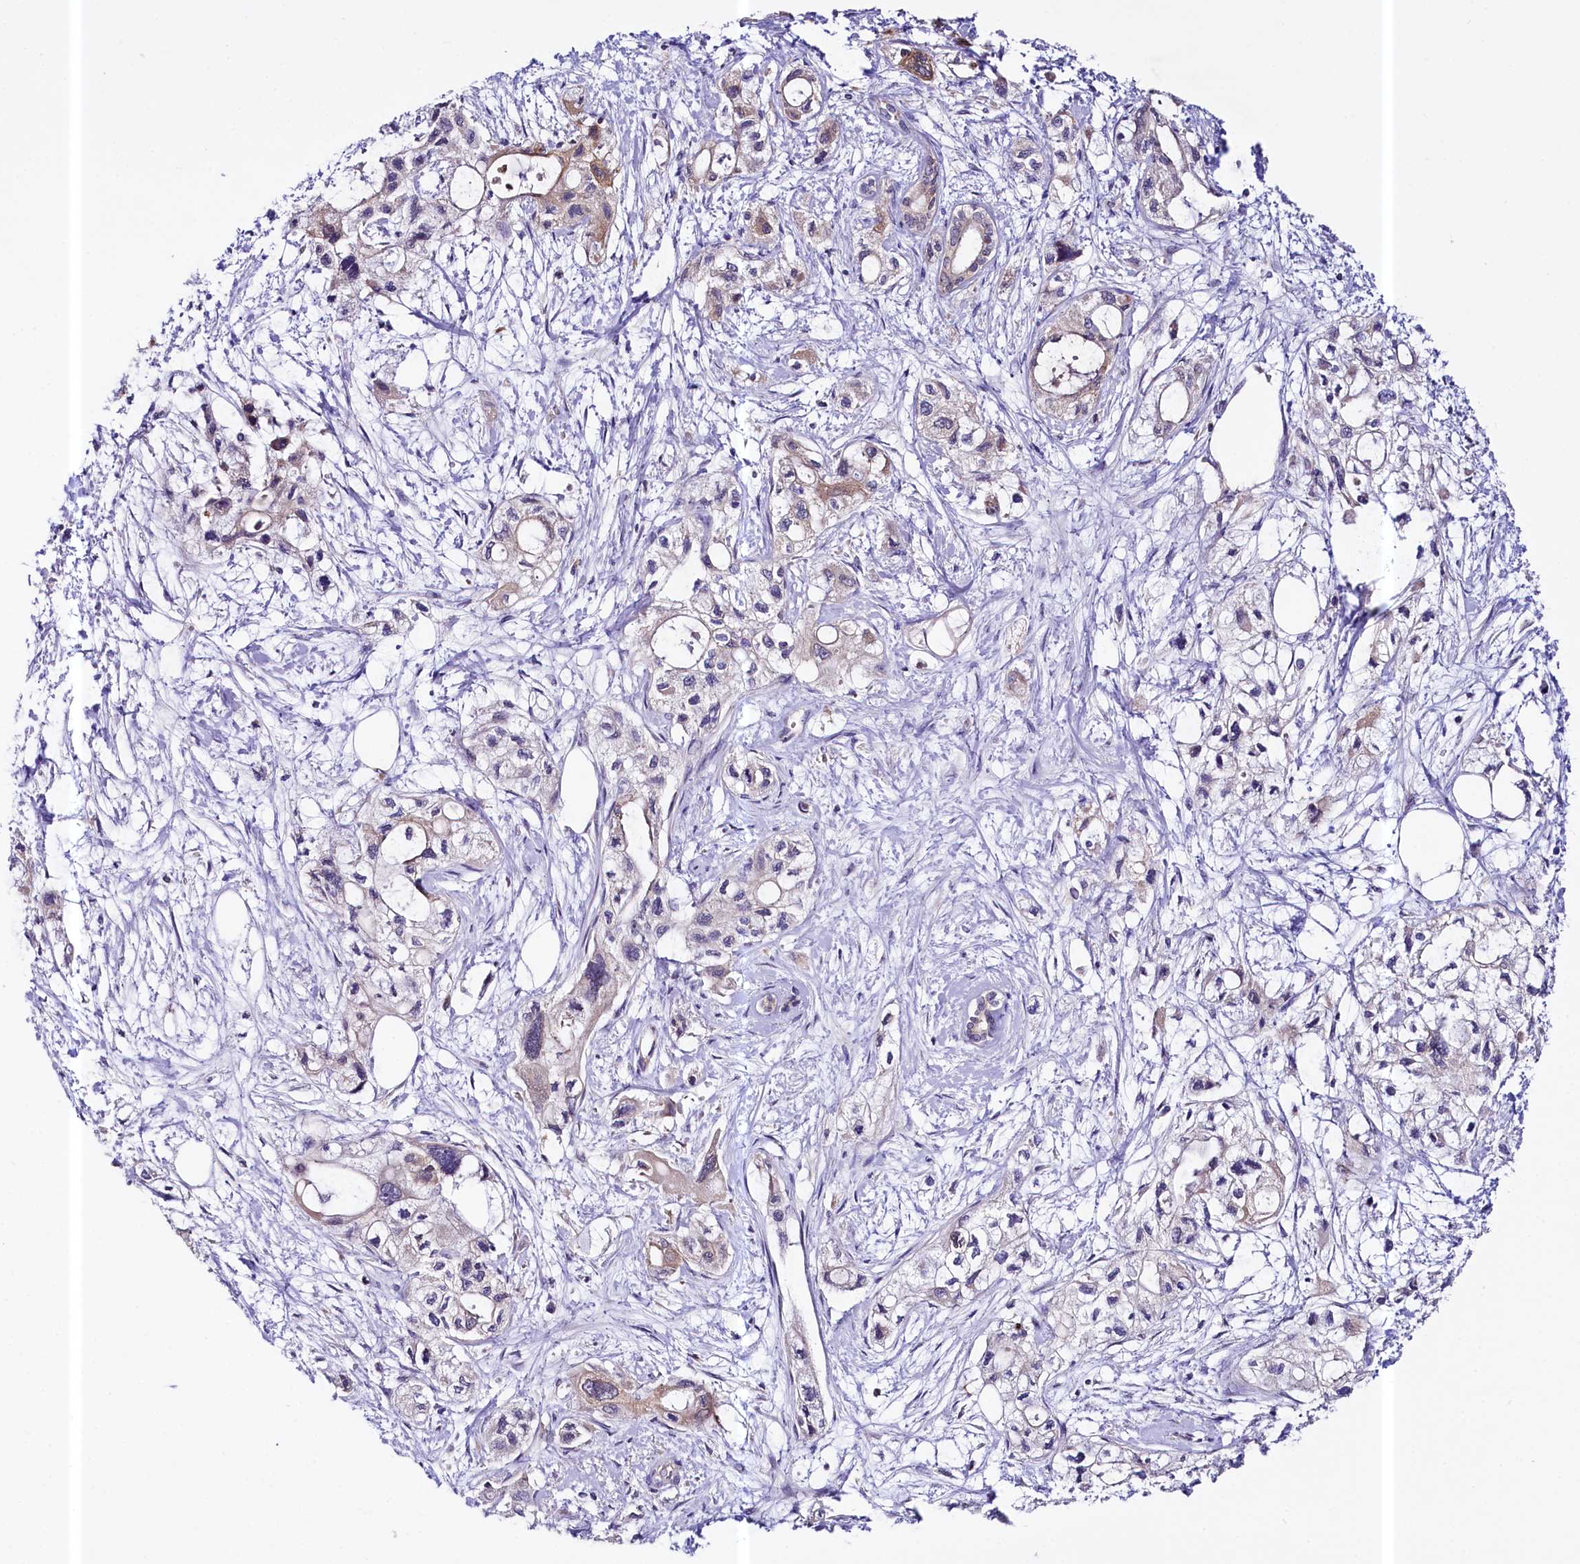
{"staining": {"intensity": "weak", "quantity": ">75%", "location": "cytoplasmic/membranous"}, "tissue": "pancreatic cancer", "cell_type": "Tumor cells", "image_type": "cancer", "snomed": [{"axis": "morphology", "description": "Adenocarcinoma, NOS"}, {"axis": "topography", "description": "Pancreas"}], "caption": "The image exhibits immunohistochemical staining of pancreatic cancer. There is weak cytoplasmic/membranous positivity is identified in approximately >75% of tumor cells.", "gene": "CEP295", "patient": {"sex": "male", "age": 75}}